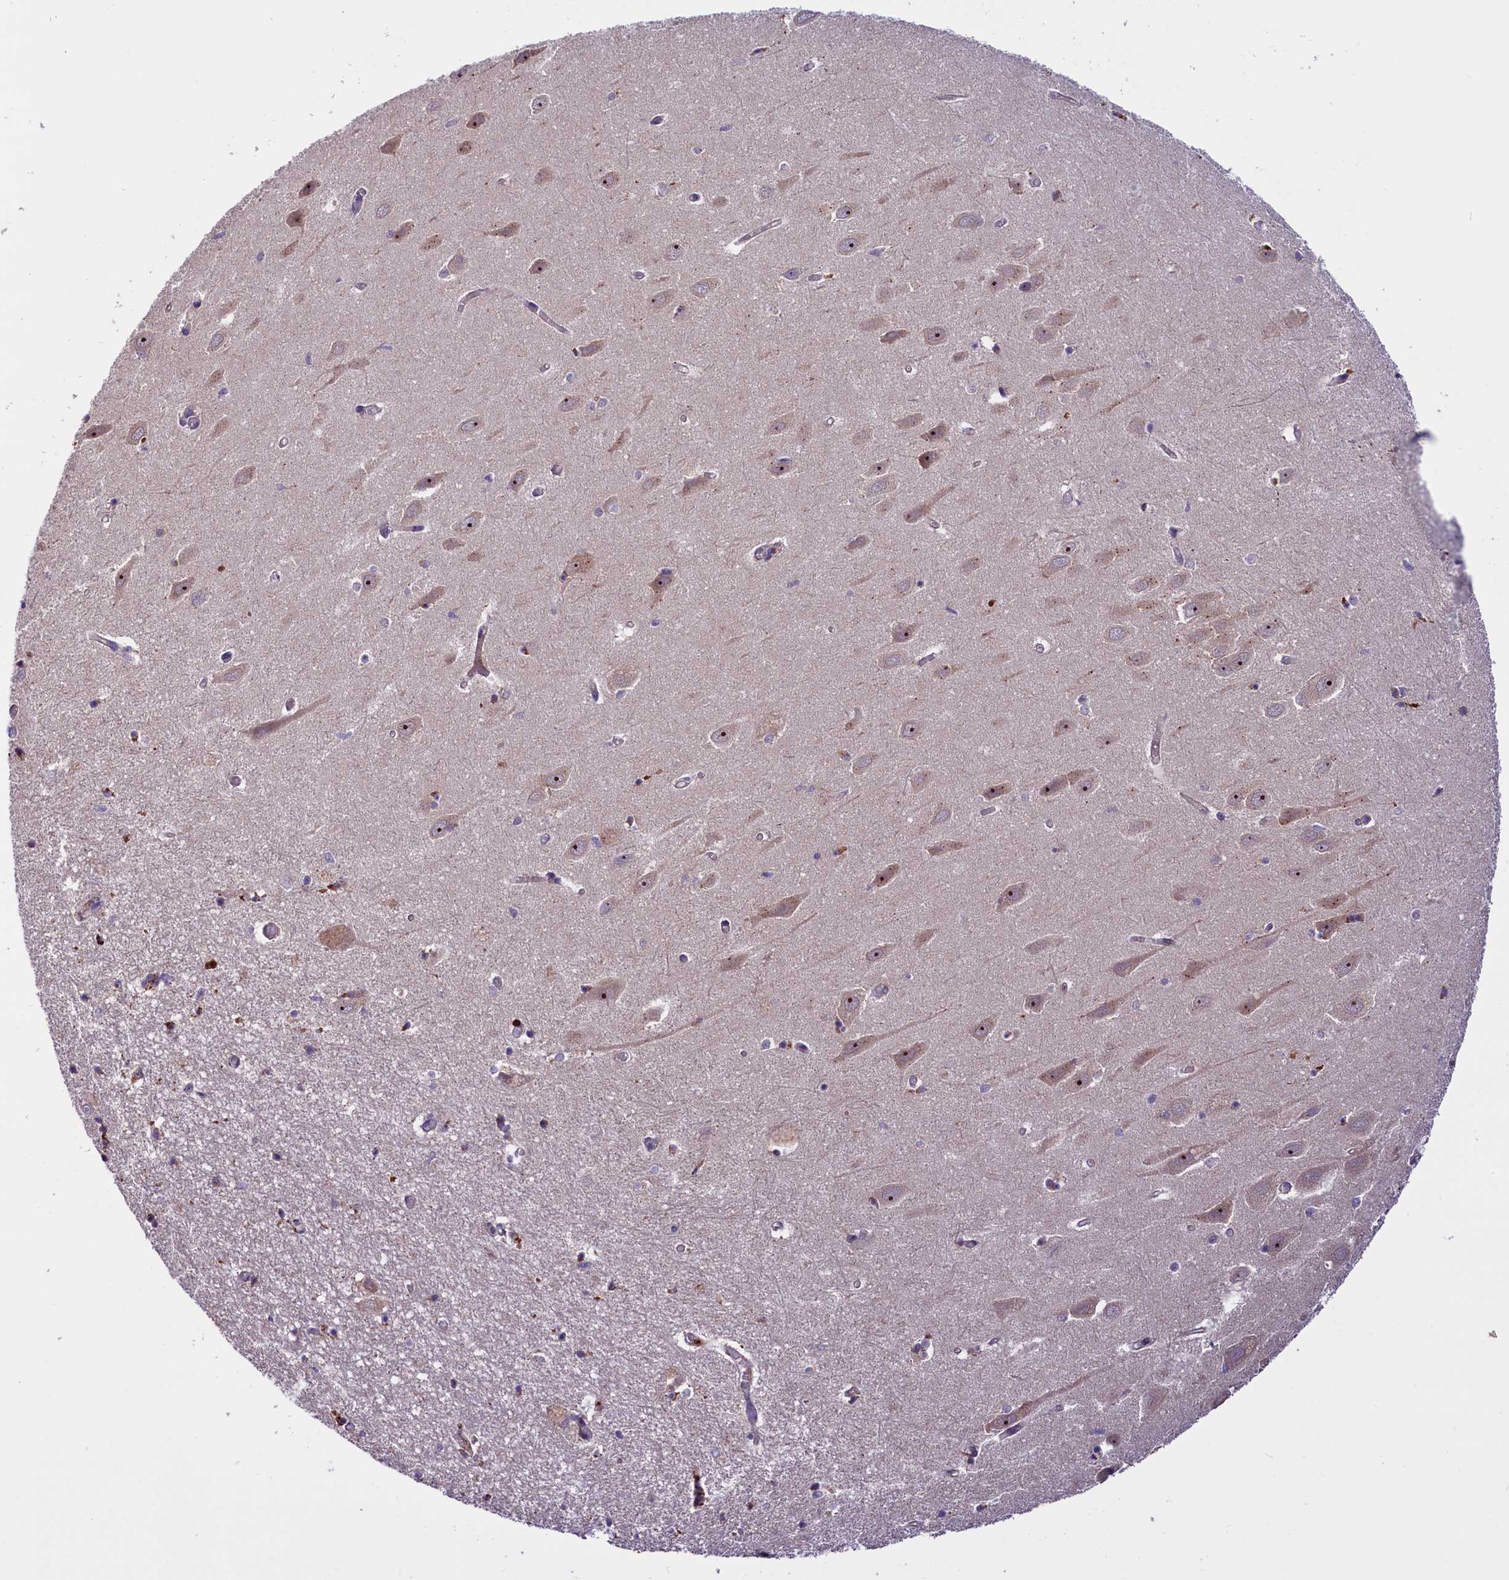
{"staining": {"intensity": "negative", "quantity": "none", "location": "none"}, "tissue": "hippocampus", "cell_type": "Glial cells", "image_type": "normal", "snomed": [{"axis": "morphology", "description": "Normal tissue, NOS"}, {"axis": "topography", "description": "Hippocampus"}], "caption": "Micrograph shows no protein expression in glial cells of benign hippocampus. (Immunohistochemistry, brightfield microscopy, high magnification).", "gene": "FRY", "patient": {"sex": "female", "age": 64}}